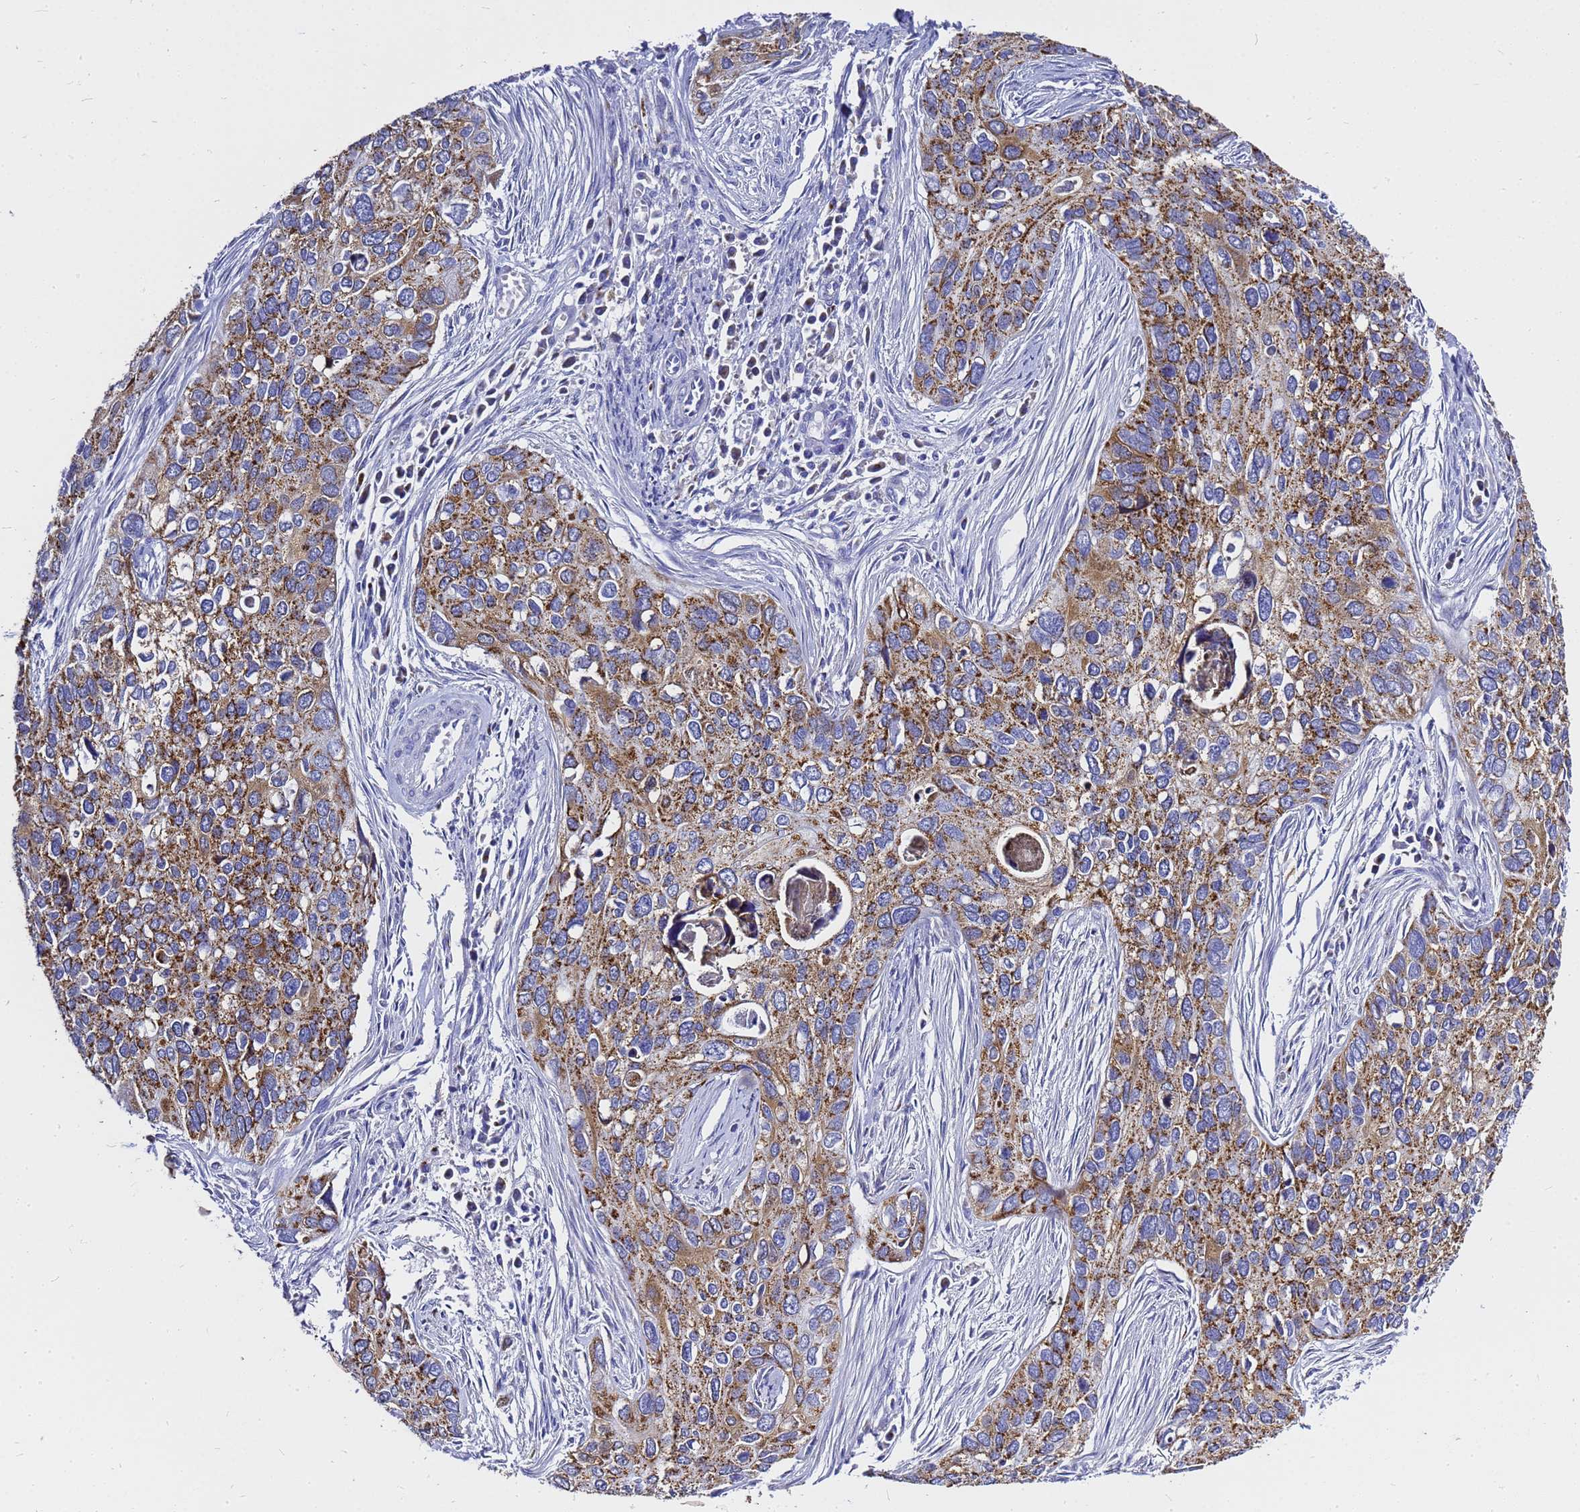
{"staining": {"intensity": "moderate", "quantity": ">75%", "location": "cytoplasmic/membranous"}, "tissue": "cervical cancer", "cell_type": "Tumor cells", "image_type": "cancer", "snomed": [{"axis": "morphology", "description": "Squamous cell carcinoma, NOS"}, {"axis": "topography", "description": "Cervix"}], "caption": "Tumor cells exhibit medium levels of moderate cytoplasmic/membranous positivity in approximately >75% of cells in squamous cell carcinoma (cervical). (Stains: DAB in brown, nuclei in blue, Microscopy: brightfield microscopy at high magnification).", "gene": "OR52E2", "patient": {"sex": "female", "age": 55}}